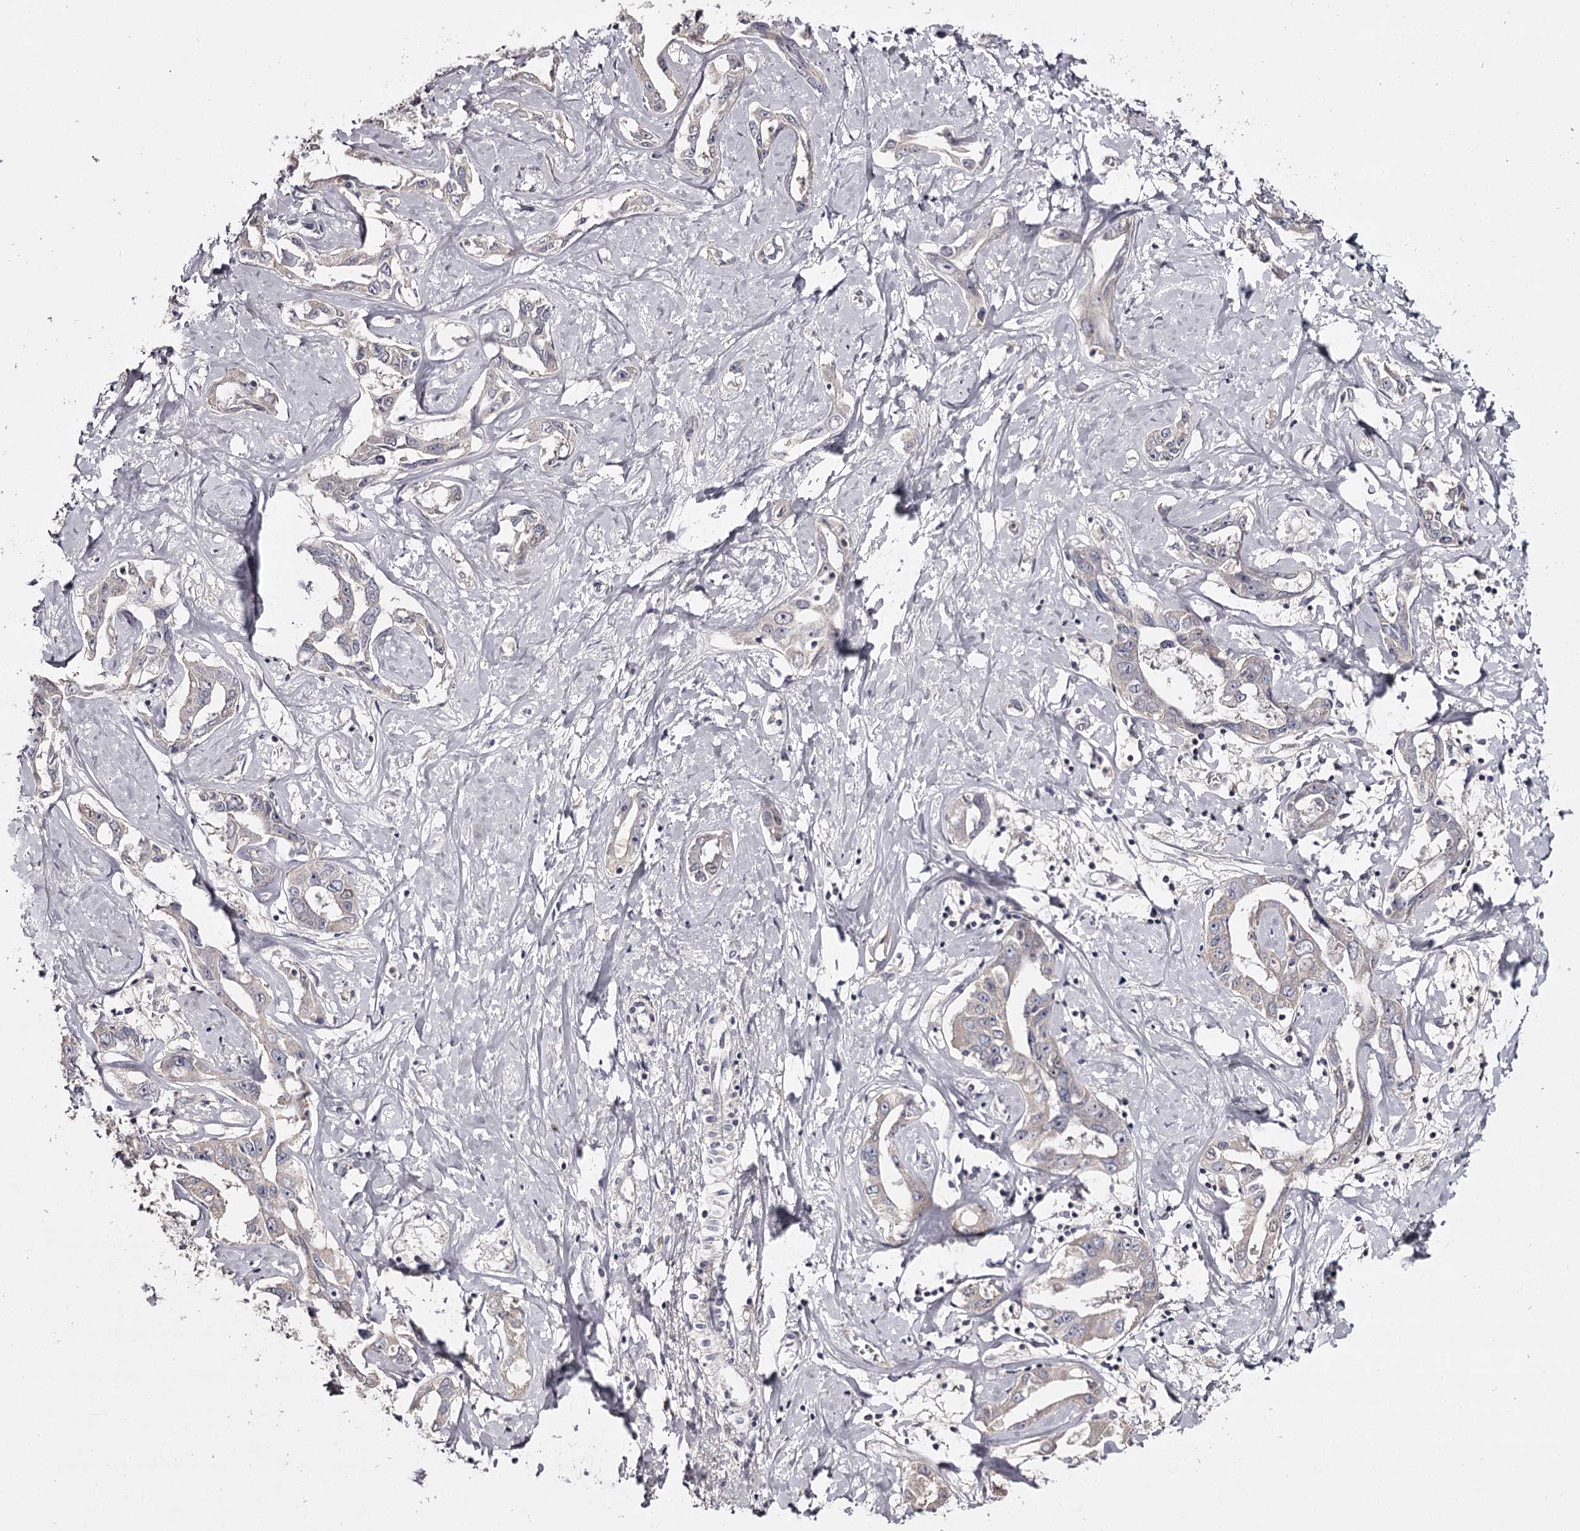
{"staining": {"intensity": "negative", "quantity": "none", "location": "none"}, "tissue": "liver cancer", "cell_type": "Tumor cells", "image_type": "cancer", "snomed": [{"axis": "morphology", "description": "Cholangiocarcinoma"}, {"axis": "topography", "description": "Liver"}], "caption": "High power microscopy histopathology image of an immunohistochemistry (IHC) histopathology image of liver cancer, revealing no significant positivity in tumor cells. (Immunohistochemistry (ihc), brightfield microscopy, high magnification).", "gene": "PRM2", "patient": {"sex": "male", "age": 59}}